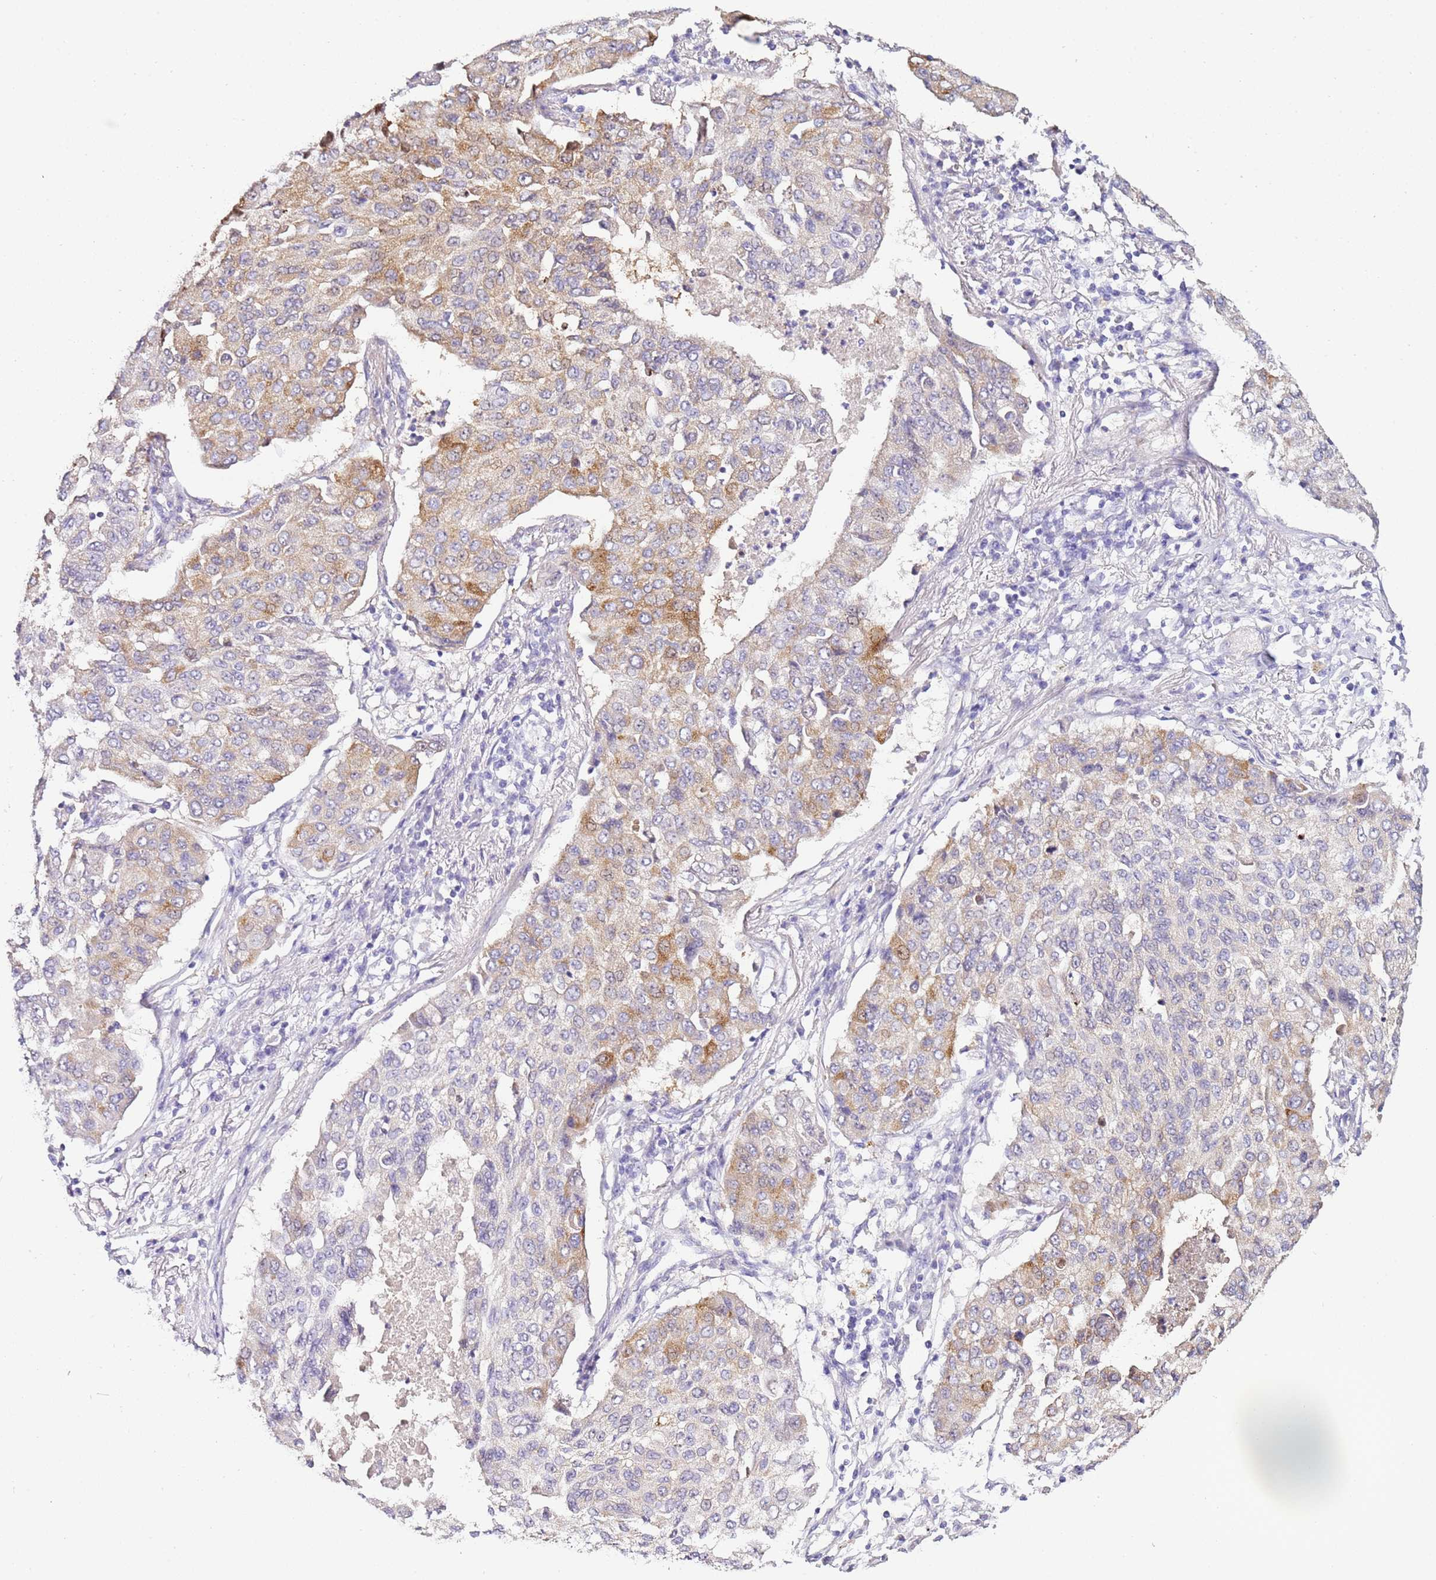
{"staining": {"intensity": "moderate", "quantity": "<25%", "location": "cytoplasmic/membranous"}, "tissue": "lung cancer", "cell_type": "Tumor cells", "image_type": "cancer", "snomed": [{"axis": "morphology", "description": "Squamous cell carcinoma, NOS"}, {"axis": "topography", "description": "Lung"}], "caption": "Brown immunohistochemical staining in lung cancer reveals moderate cytoplasmic/membranous positivity in approximately <25% of tumor cells.", "gene": "HGD", "patient": {"sex": "male", "age": 74}}